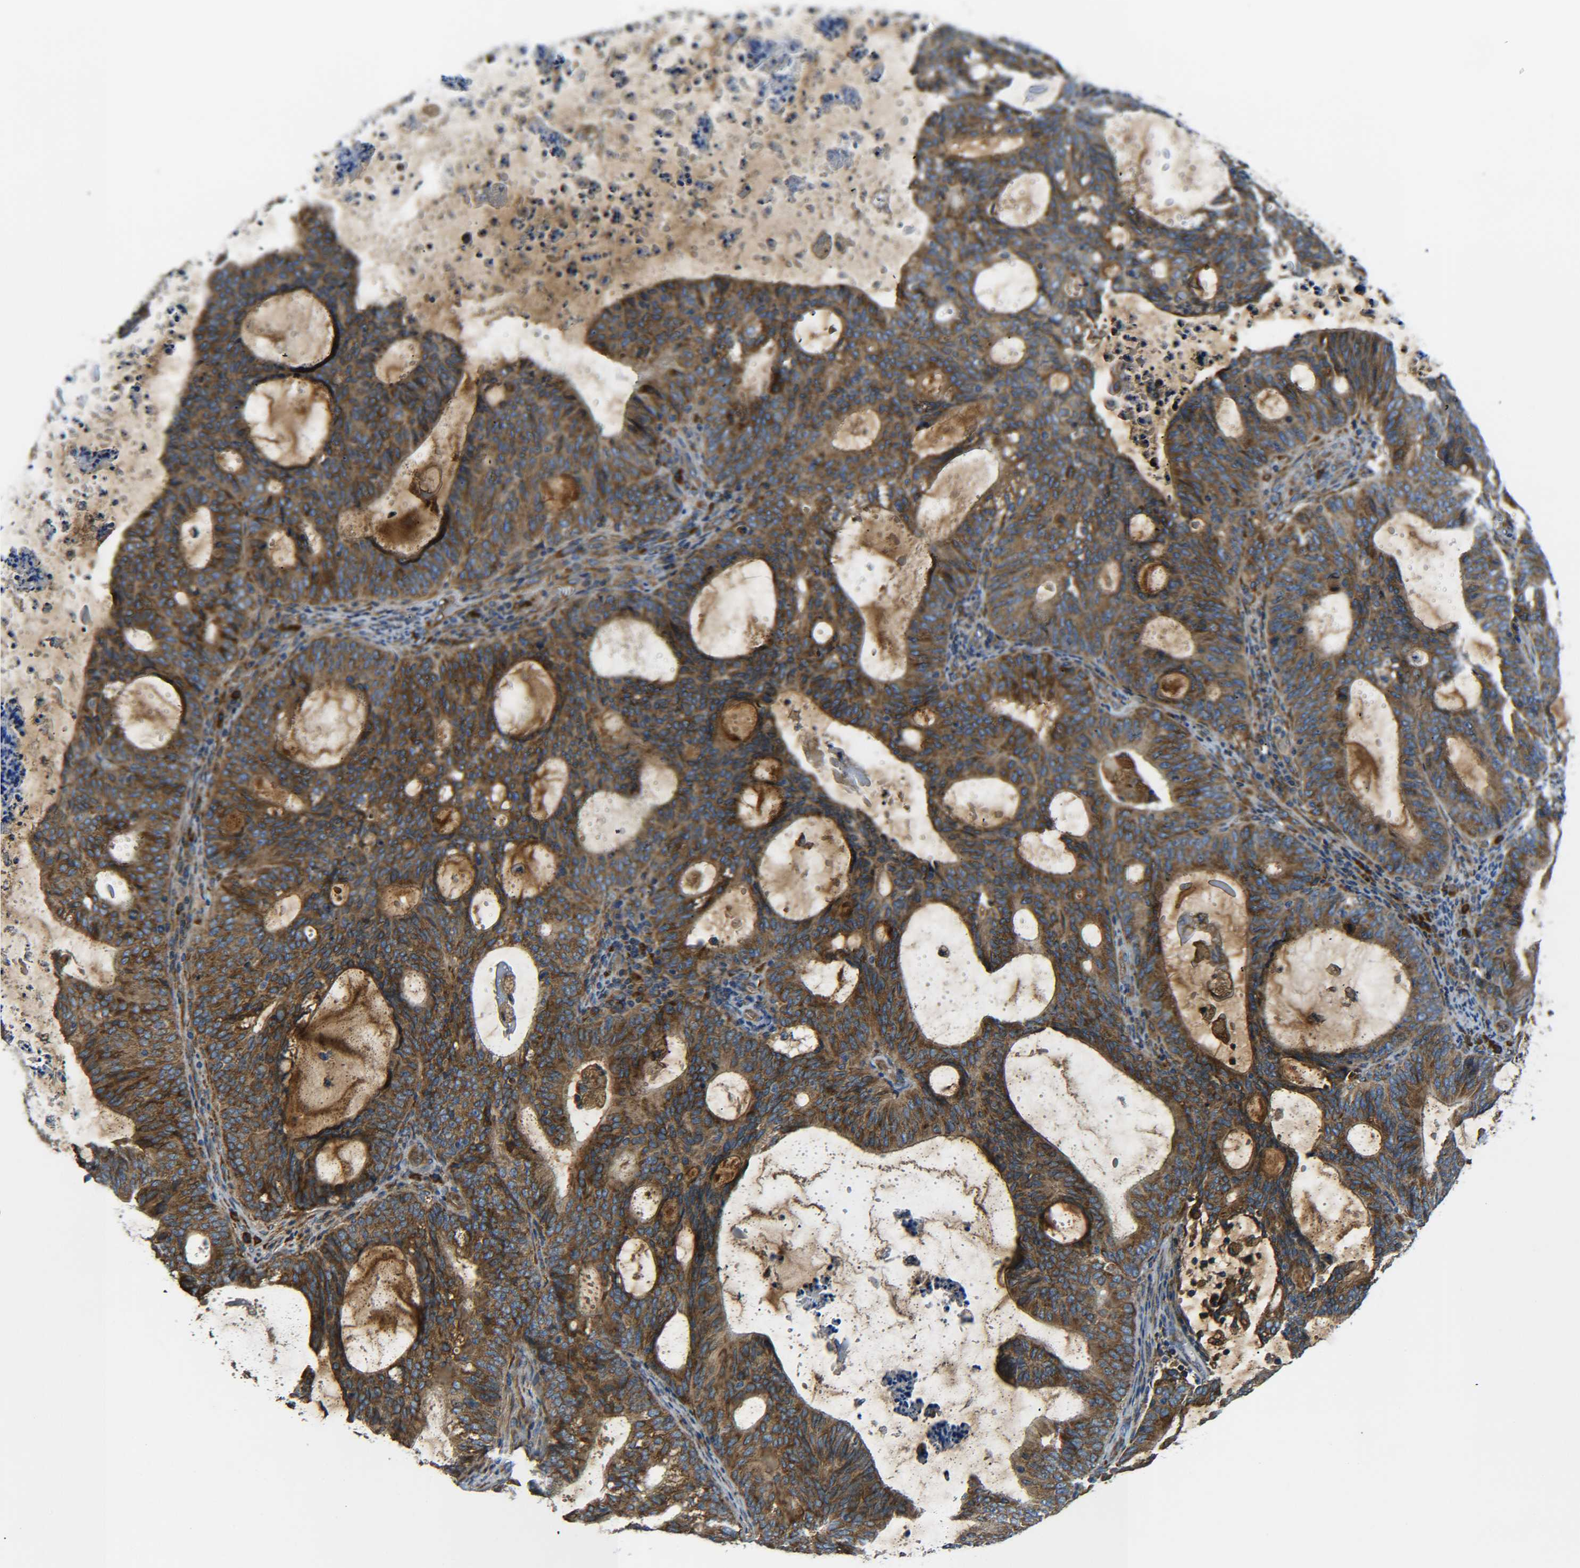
{"staining": {"intensity": "strong", "quantity": ">75%", "location": "cytoplasmic/membranous"}, "tissue": "endometrial cancer", "cell_type": "Tumor cells", "image_type": "cancer", "snomed": [{"axis": "morphology", "description": "Adenocarcinoma, NOS"}, {"axis": "topography", "description": "Uterus"}], "caption": "Immunohistochemical staining of human endometrial cancer displays high levels of strong cytoplasmic/membranous positivity in approximately >75% of tumor cells. (DAB IHC with brightfield microscopy, high magnification).", "gene": "PREB", "patient": {"sex": "female", "age": 83}}